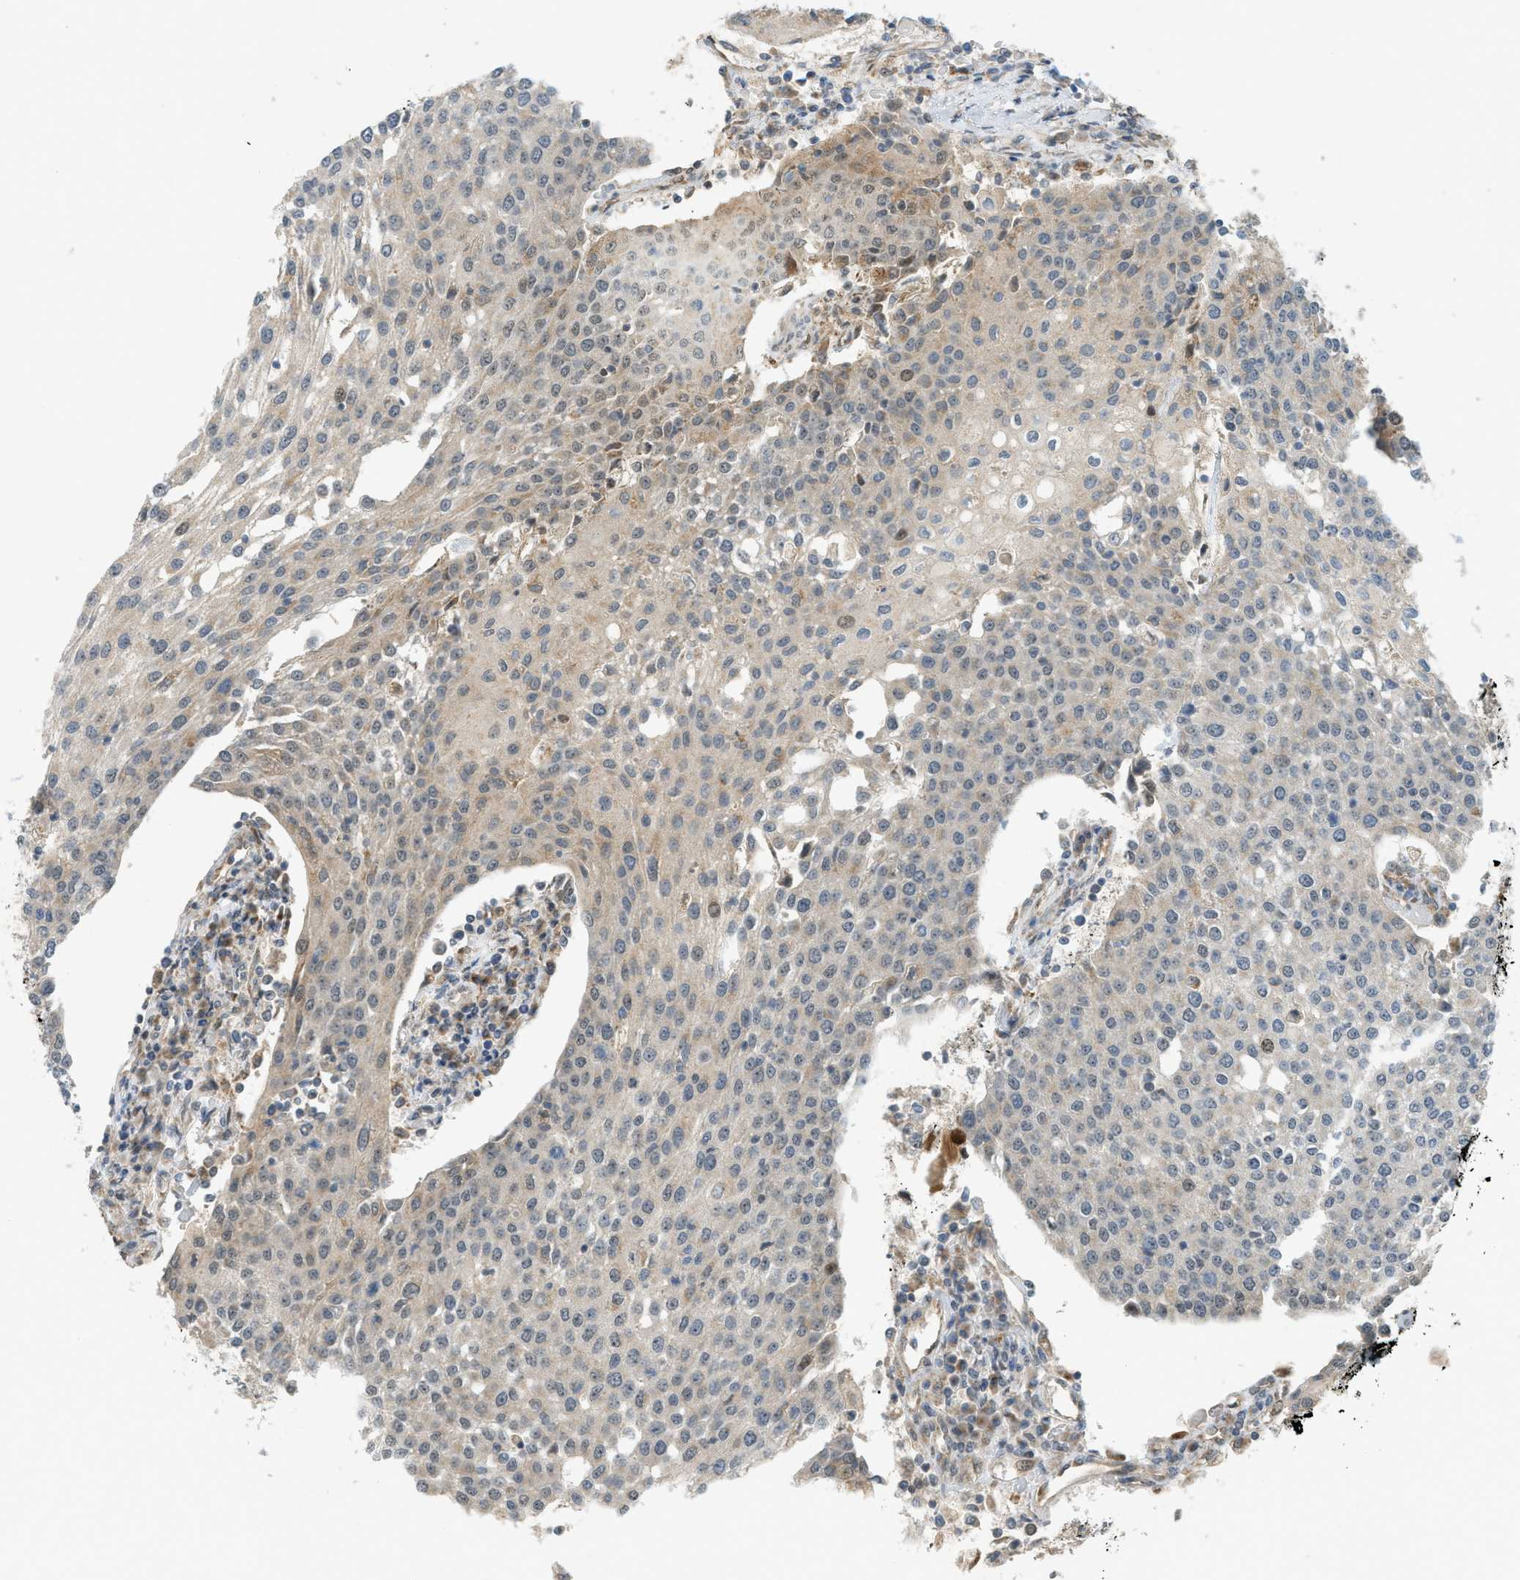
{"staining": {"intensity": "weak", "quantity": "<25%", "location": "nuclear"}, "tissue": "urothelial cancer", "cell_type": "Tumor cells", "image_type": "cancer", "snomed": [{"axis": "morphology", "description": "Urothelial carcinoma, High grade"}, {"axis": "topography", "description": "Urinary bladder"}], "caption": "This is an IHC micrograph of high-grade urothelial carcinoma. There is no positivity in tumor cells.", "gene": "CCDC186", "patient": {"sex": "female", "age": 85}}